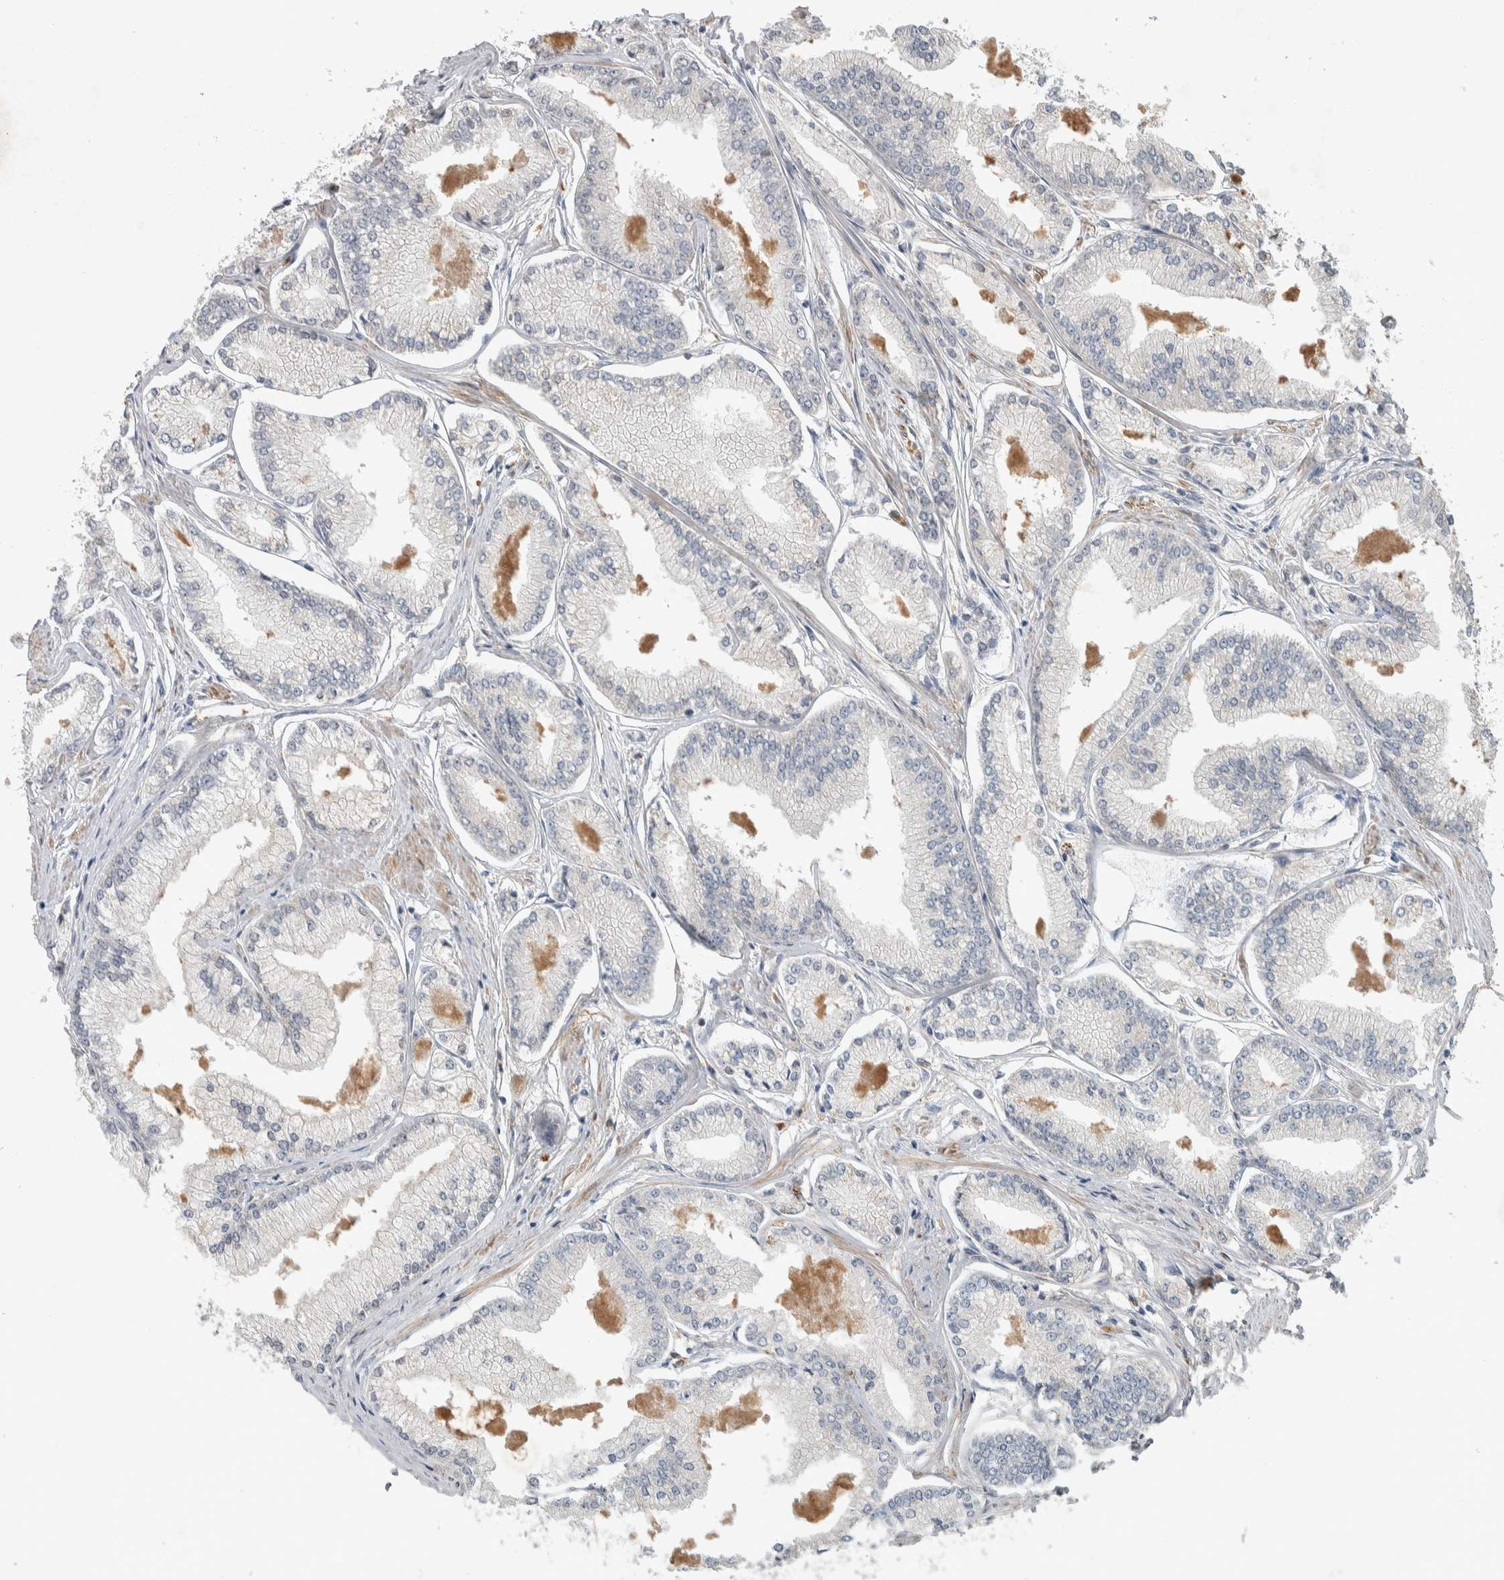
{"staining": {"intensity": "negative", "quantity": "none", "location": "none"}, "tissue": "prostate cancer", "cell_type": "Tumor cells", "image_type": "cancer", "snomed": [{"axis": "morphology", "description": "Adenocarcinoma, Low grade"}, {"axis": "topography", "description": "Prostate"}], "caption": "Human prostate cancer (adenocarcinoma (low-grade)) stained for a protein using immunohistochemistry demonstrates no positivity in tumor cells.", "gene": "CHRM3", "patient": {"sex": "male", "age": 52}}